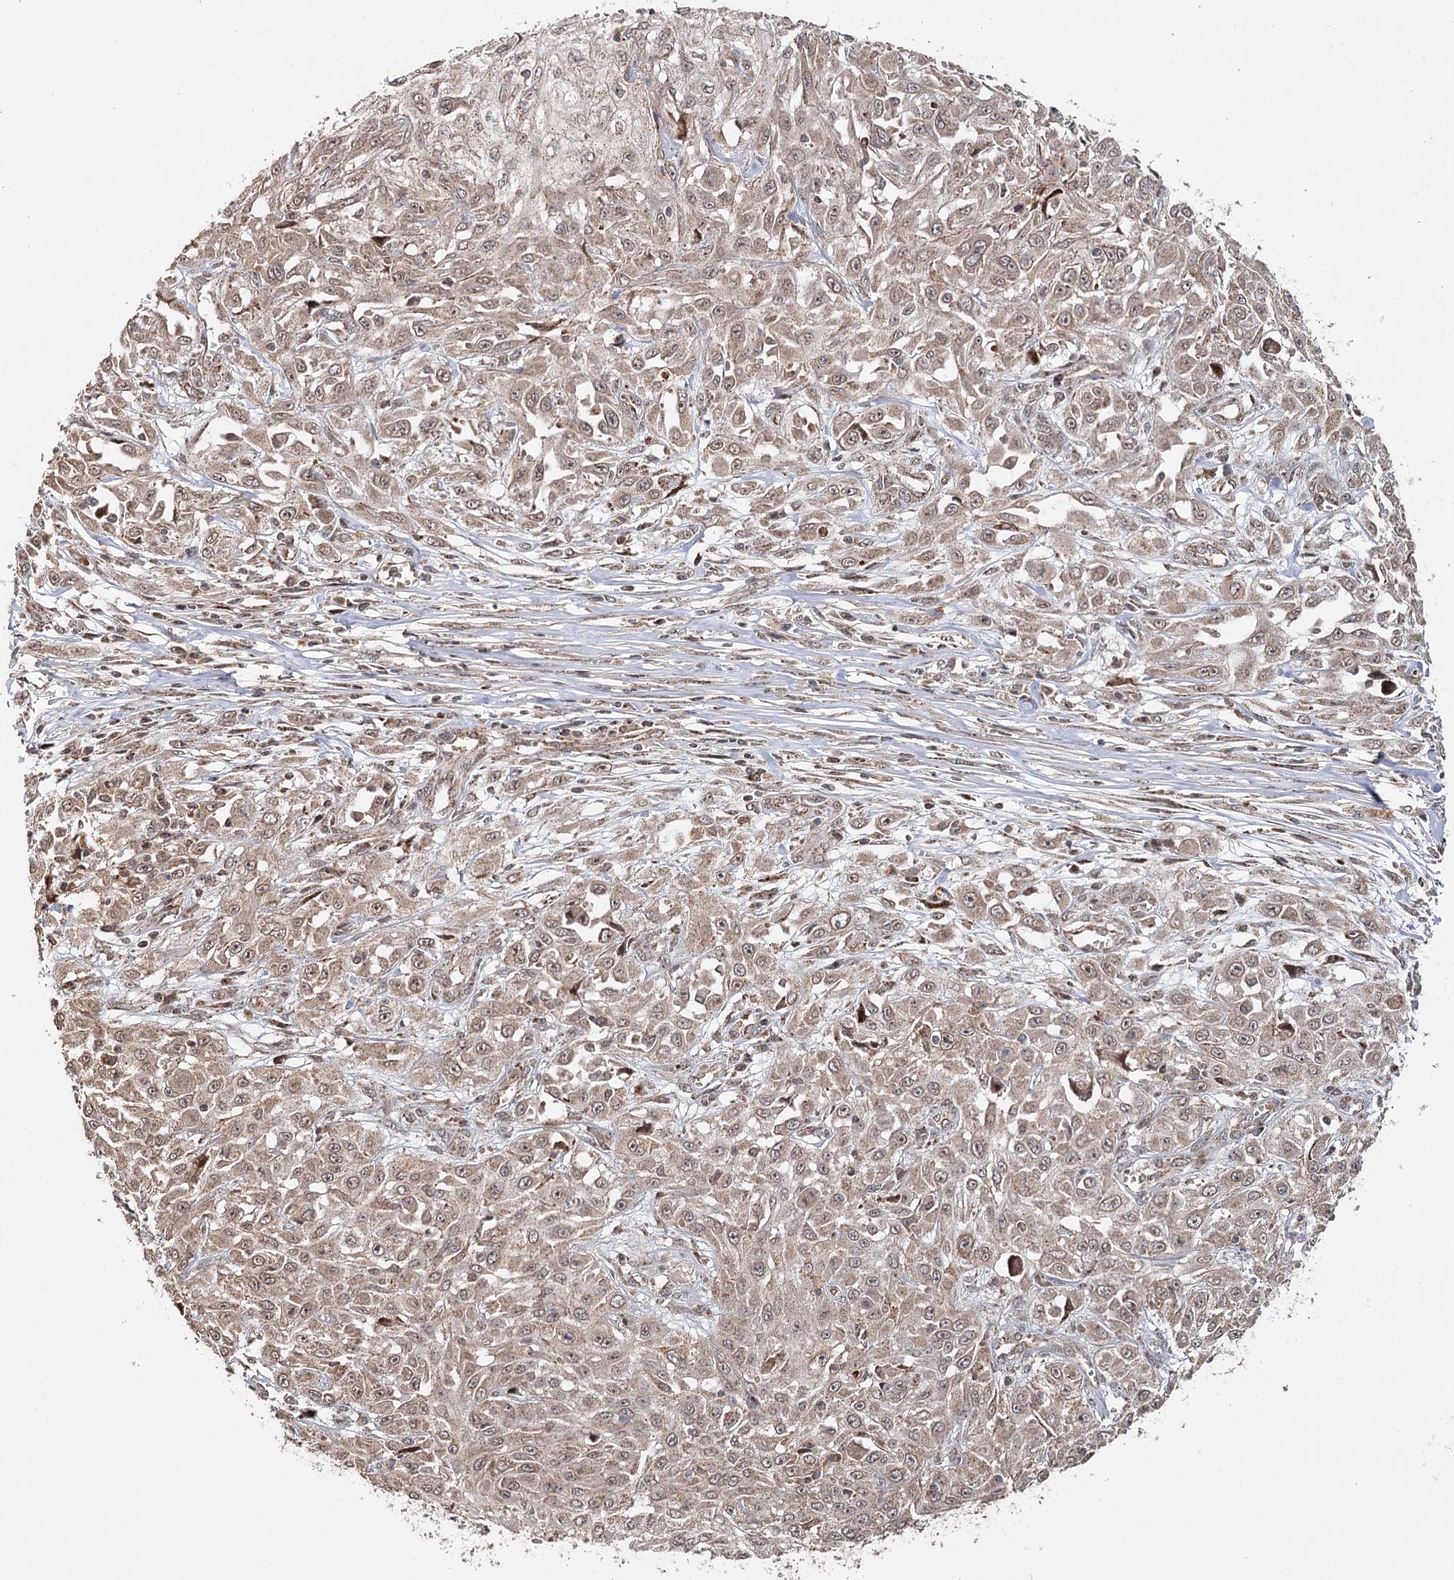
{"staining": {"intensity": "moderate", "quantity": ">75%", "location": "cytoplasmic/membranous"}, "tissue": "skin cancer", "cell_type": "Tumor cells", "image_type": "cancer", "snomed": [{"axis": "morphology", "description": "Squamous cell carcinoma, NOS"}, {"axis": "morphology", "description": "Squamous cell carcinoma, metastatic, NOS"}, {"axis": "topography", "description": "Skin"}, {"axis": "topography", "description": "Lymph node"}], "caption": "IHC histopathology image of human skin cancer stained for a protein (brown), which shows medium levels of moderate cytoplasmic/membranous staining in approximately >75% of tumor cells.", "gene": "ZNRF3", "patient": {"sex": "male", "age": 75}}